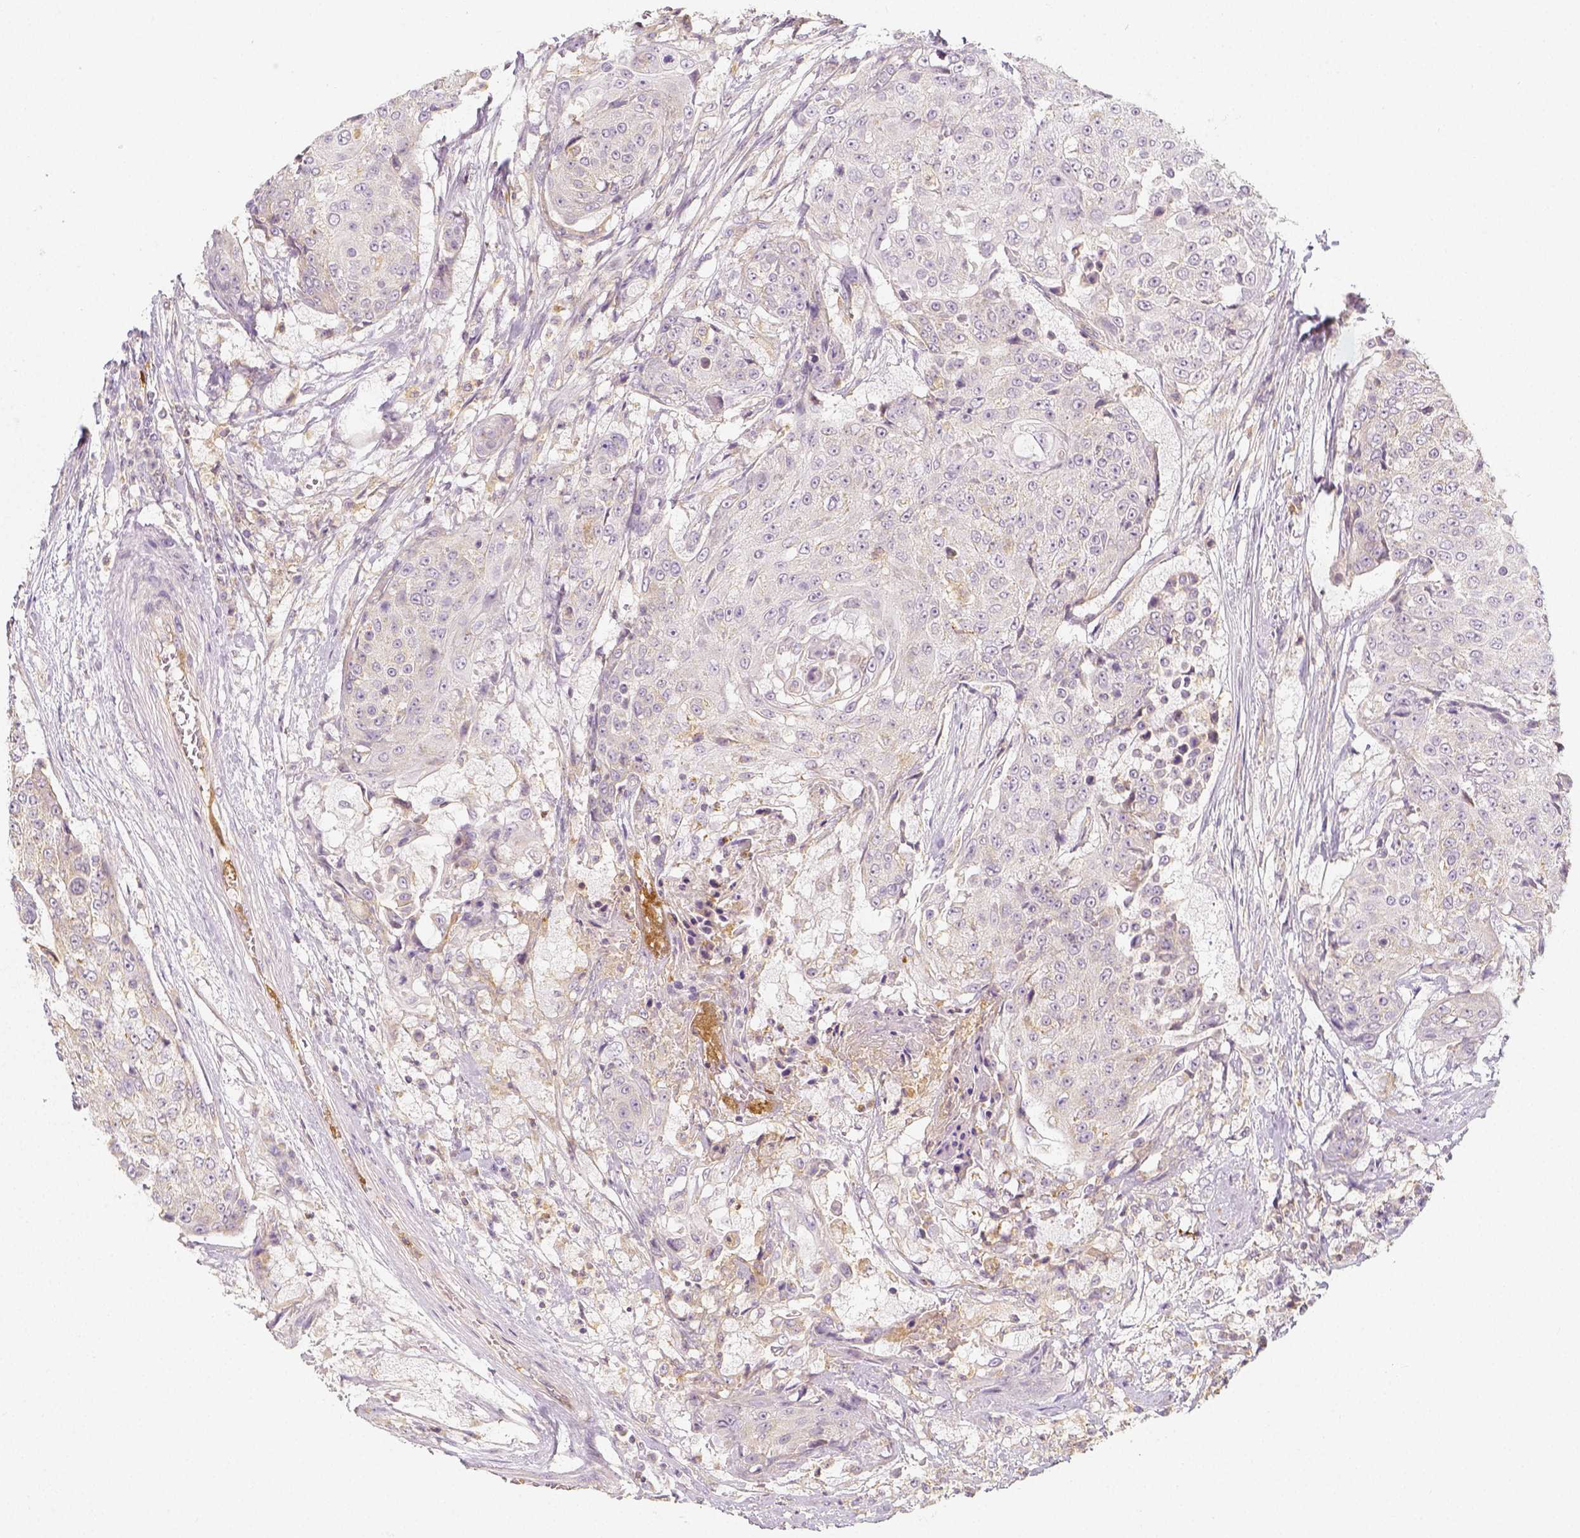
{"staining": {"intensity": "weak", "quantity": ">75%", "location": "cytoplasmic/membranous"}, "tissue": "urothelial cancer", "cell_type": "Tumor cells", "image_type": "cancer", "snomed": [{"axis": "morphology", "description": "Urothelial carcinoma, High grade"}, {"axis": "topography", "description": "Urinary bladder"}], "caption": "Immunohistochemical staining of urothelial cancer shows low levels of weak cytoplasmic/membranous protein expression in approximately >75% of tumor cells.", "gene": "PTPRJ", "patient": {"sex": "female", "age": 63}}